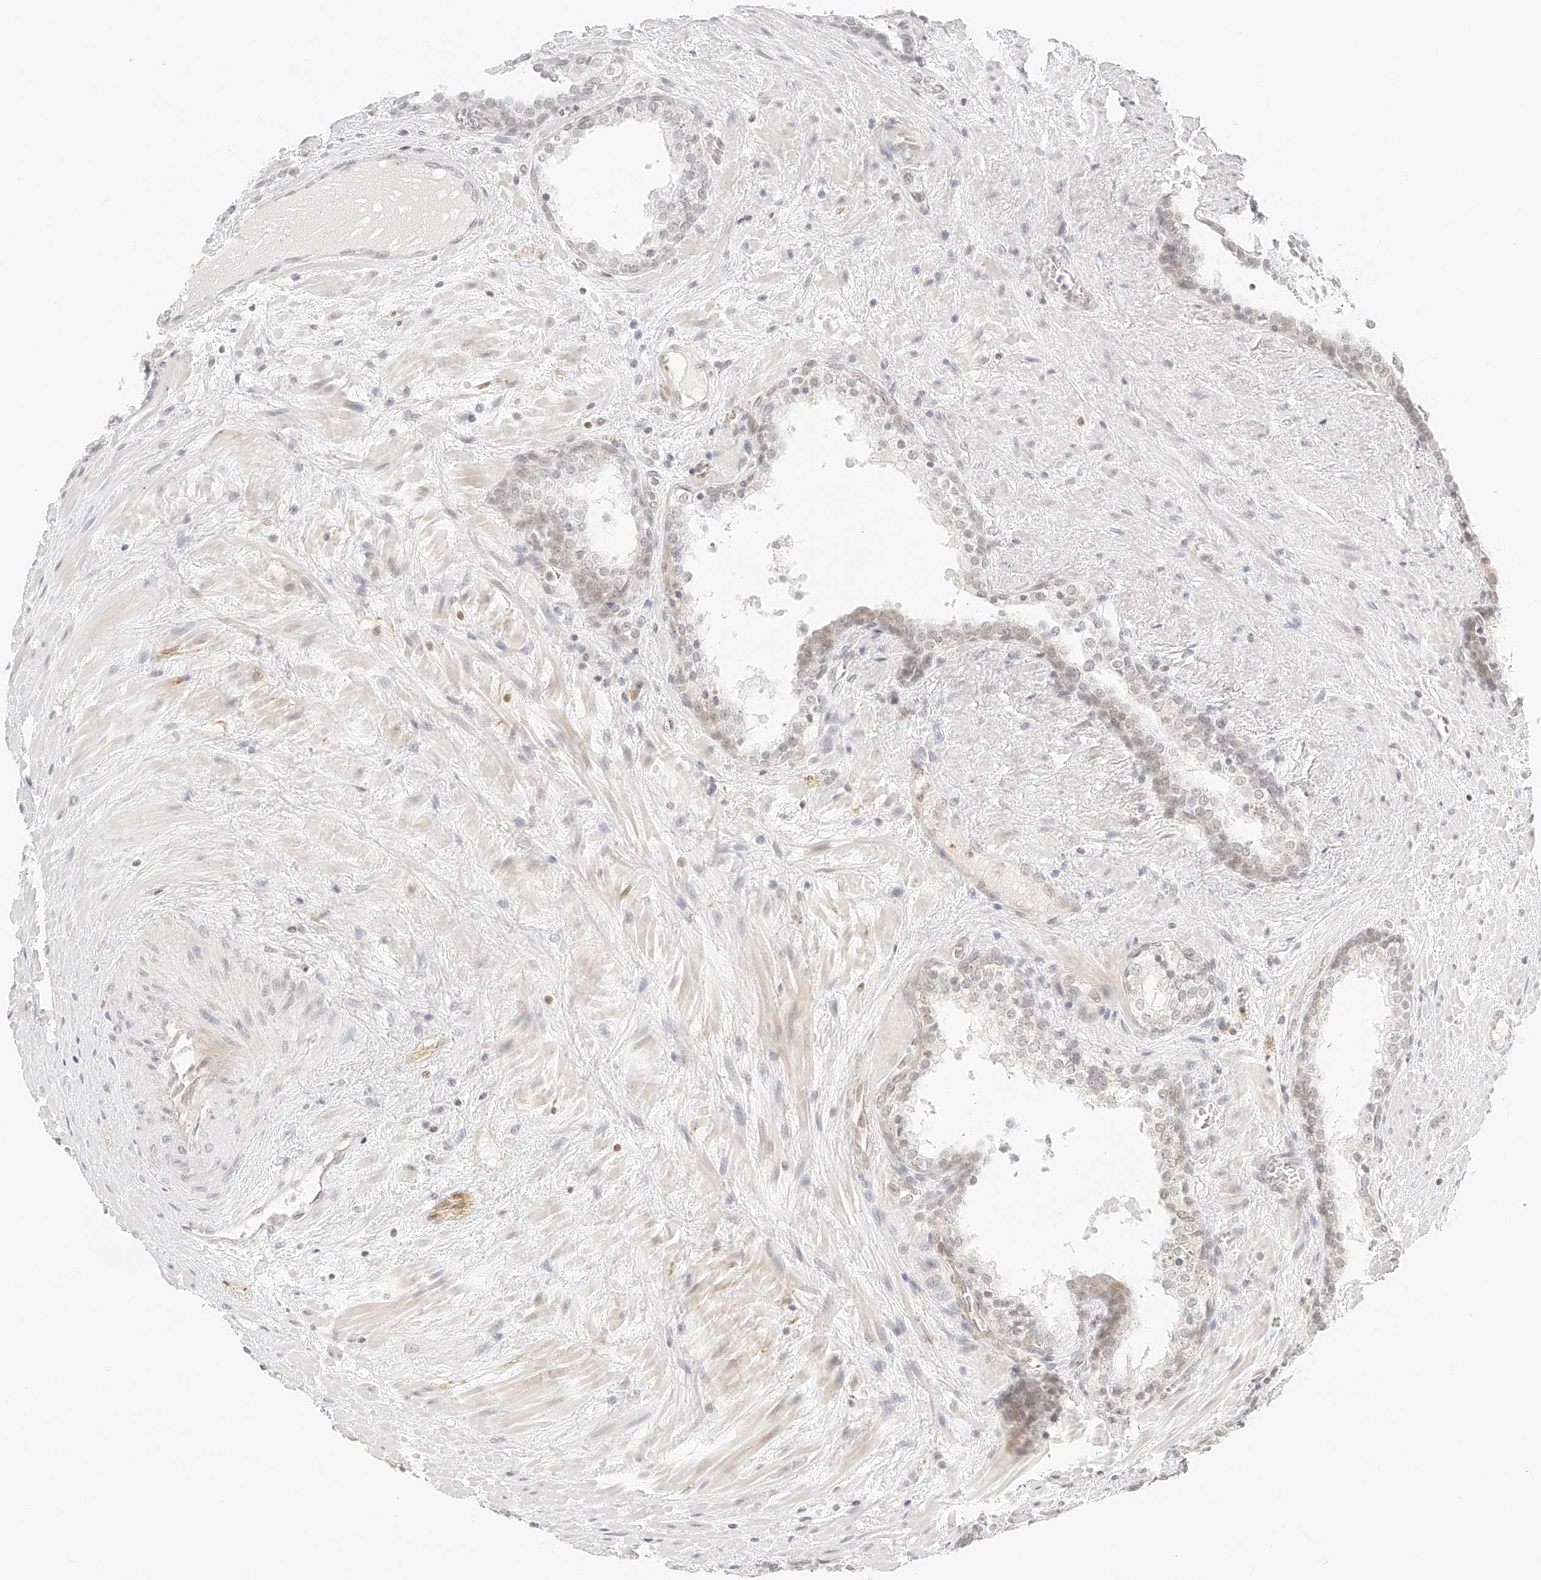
{"staining": {"intensity": "negative", "quantity": "none", "location": "none"}, "tissue": "prostate cancer", "cell_type": "Tumor cells", "image_type": "cancer", "snomed": [{"axis": "morphology", "description": "Adenocarcinoma, High grade"}, {"axis": "topography", "description": "Prostate"}], "caption": "Tumor cells are negative for brown protein staining in prostate cancer (adenocarcinoma (high-grade)). (DAB (3,3'-diaminobenzidine) immunohistochemistry (IHC) visualized using brightfield microscopy, high magnification).", "gene": "ZFP69", "patient": {"sex": "male", "age": 56}}